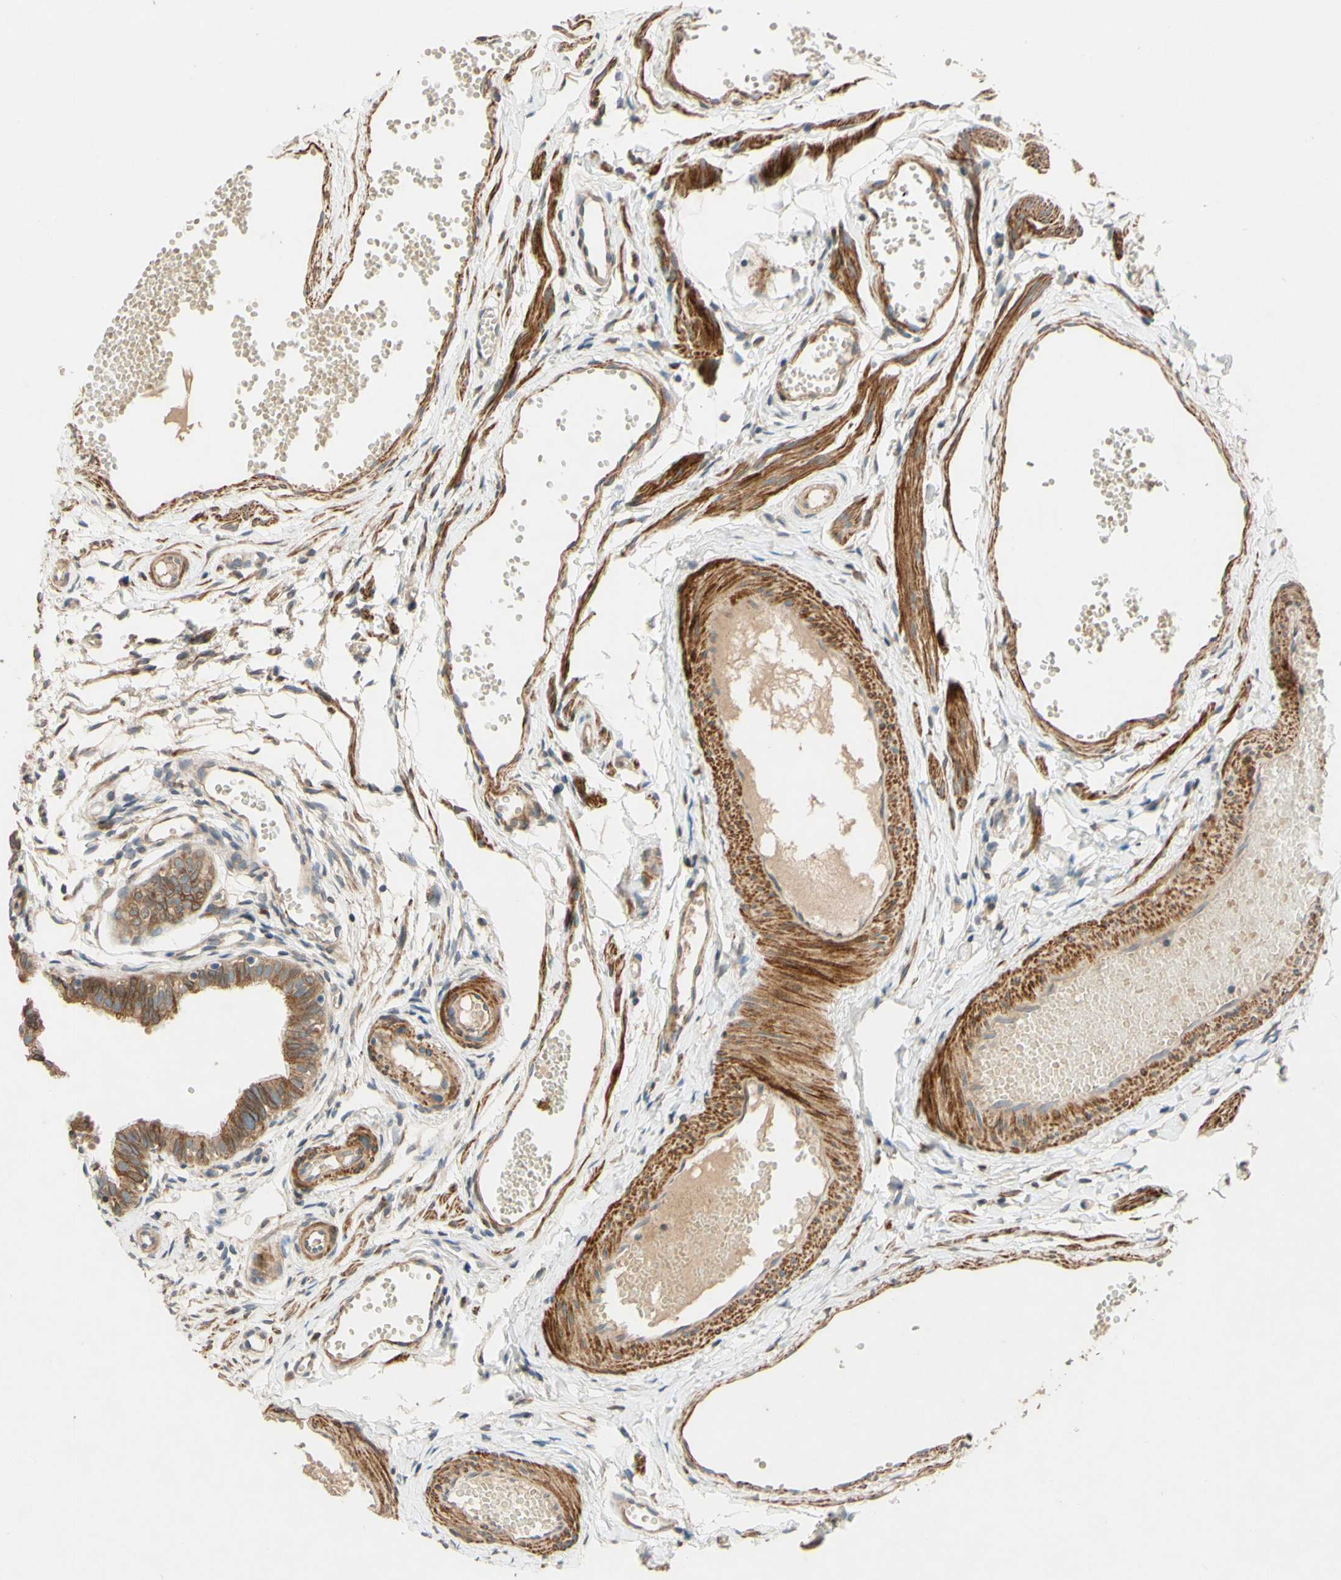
{"staining": {"intensity": "moderate", "quantity": ">75%", "location": "cytoplasmic/membranous,nuclear"}, "tissue": "fallopian tube", "cell_type": "Glandular cells", "image_type": "normal", "snomed": [{"axis": "morphology", "description": "Normal tissue, NOS"}, {"axis": "topography", "description": "Fallopian tube"}, {"axis": "topography", "description": "Placenta"}], "caption": "This micrograph demonstrates immunohistochemistry (IHC) staining of benign human fallopian tube, with medium moderate cytoplasmic/membranous,nuclear expression in about >75% of glandular cells.", "gene": "PTPRU", "patient": {"sex": "female", "age": 34}}